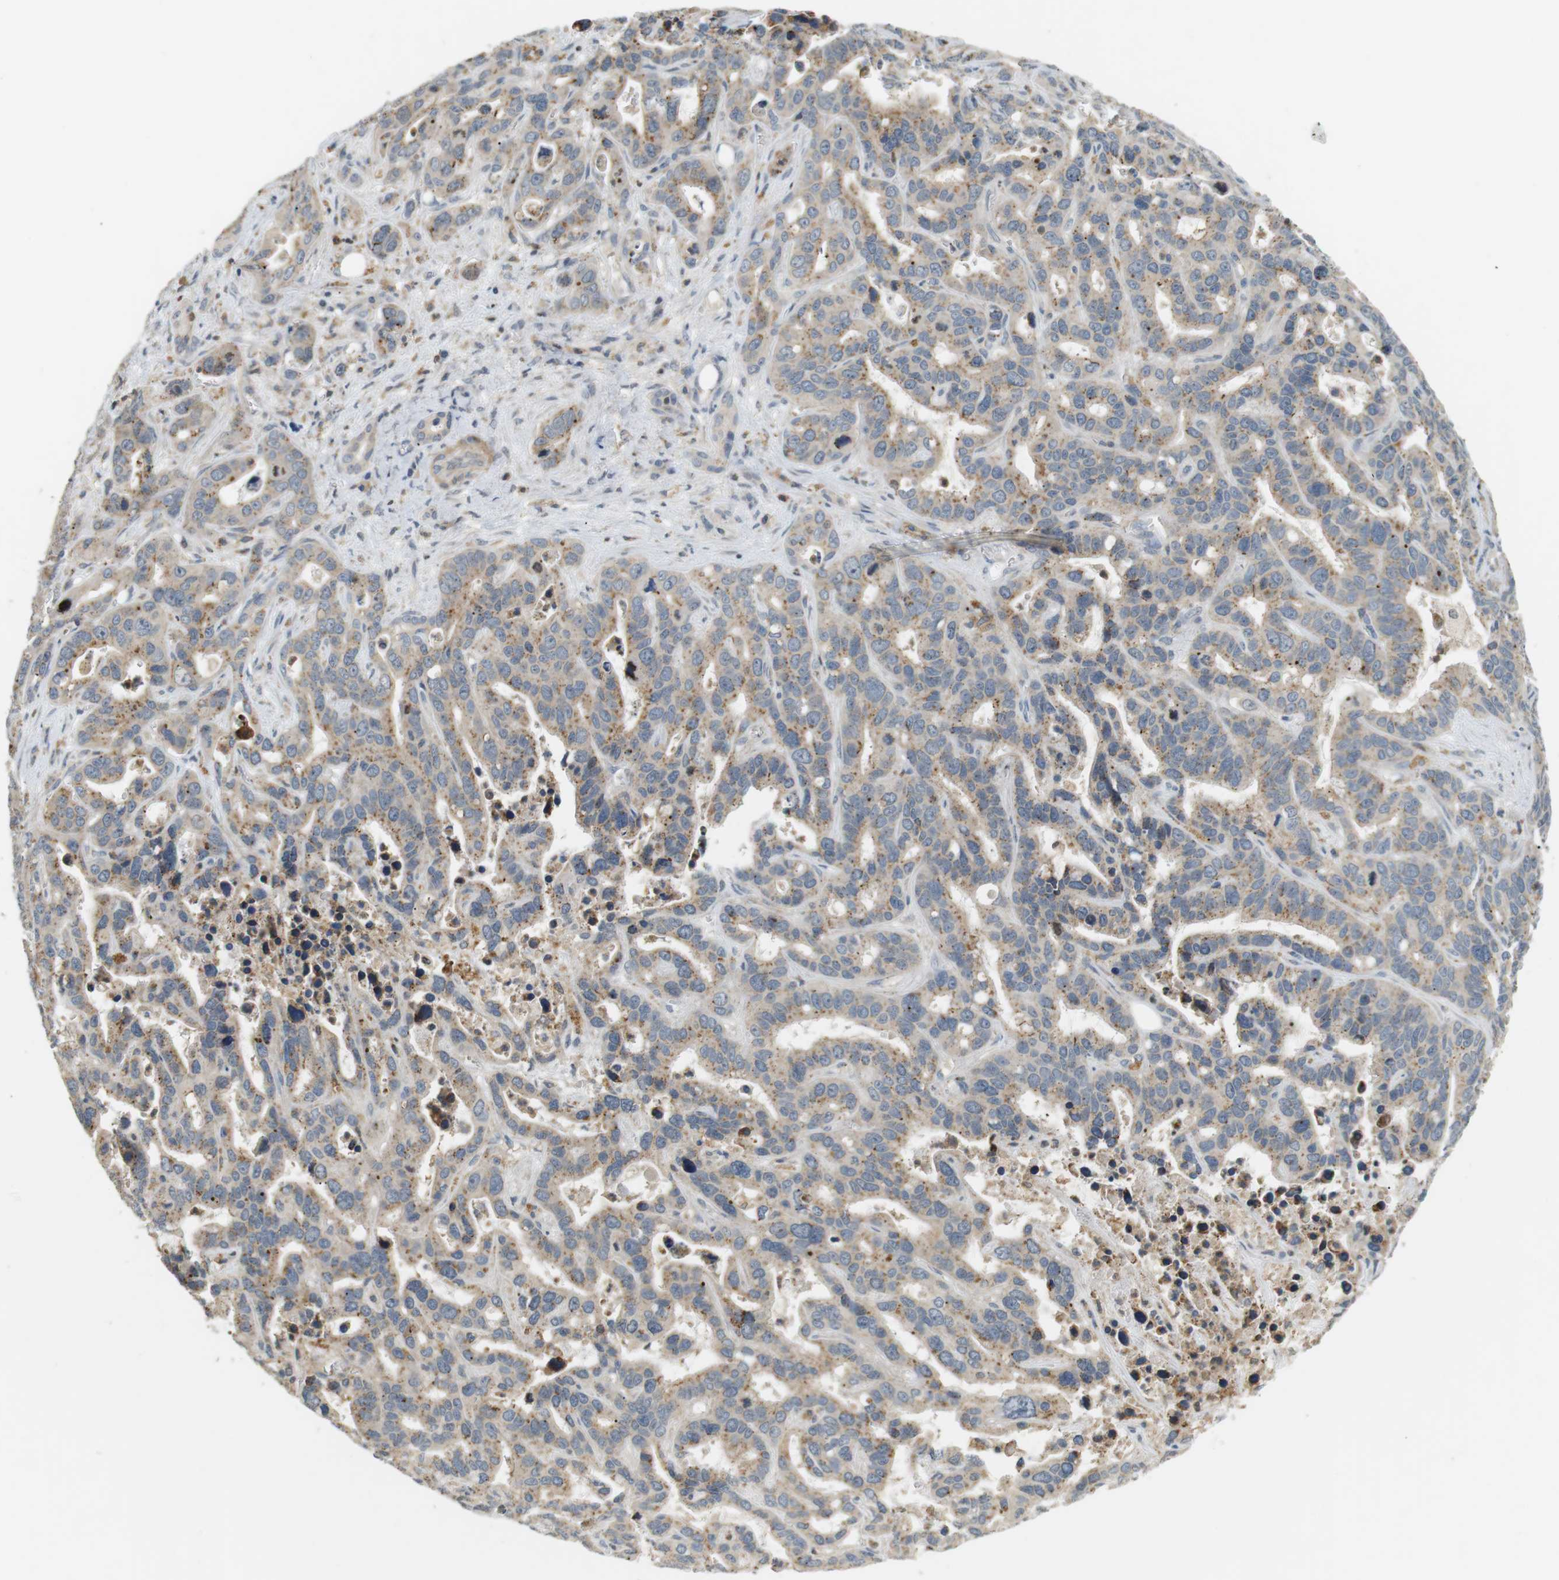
{"staining": {"intensity": "moderate", "quantity": ">75%", "location": "cytoplasmic/membranous"}, "tissue": "liver cancer", "cell_type": "Tumor cells", "image_type": "cancer", "snomed": [{"axis": "morphology", "description": "Cholangiocarcinoma"}, {"axis": "topography", "description": "Liver"}], "caption": "Liver cancer was stained to show a protein in brown. There is medium levels of moderate cytoplasmic/membranous positivity in approximately >75% of tumor cells.", "gene": "P2RY1", "patient": {"sex": "female", "age": 65}}